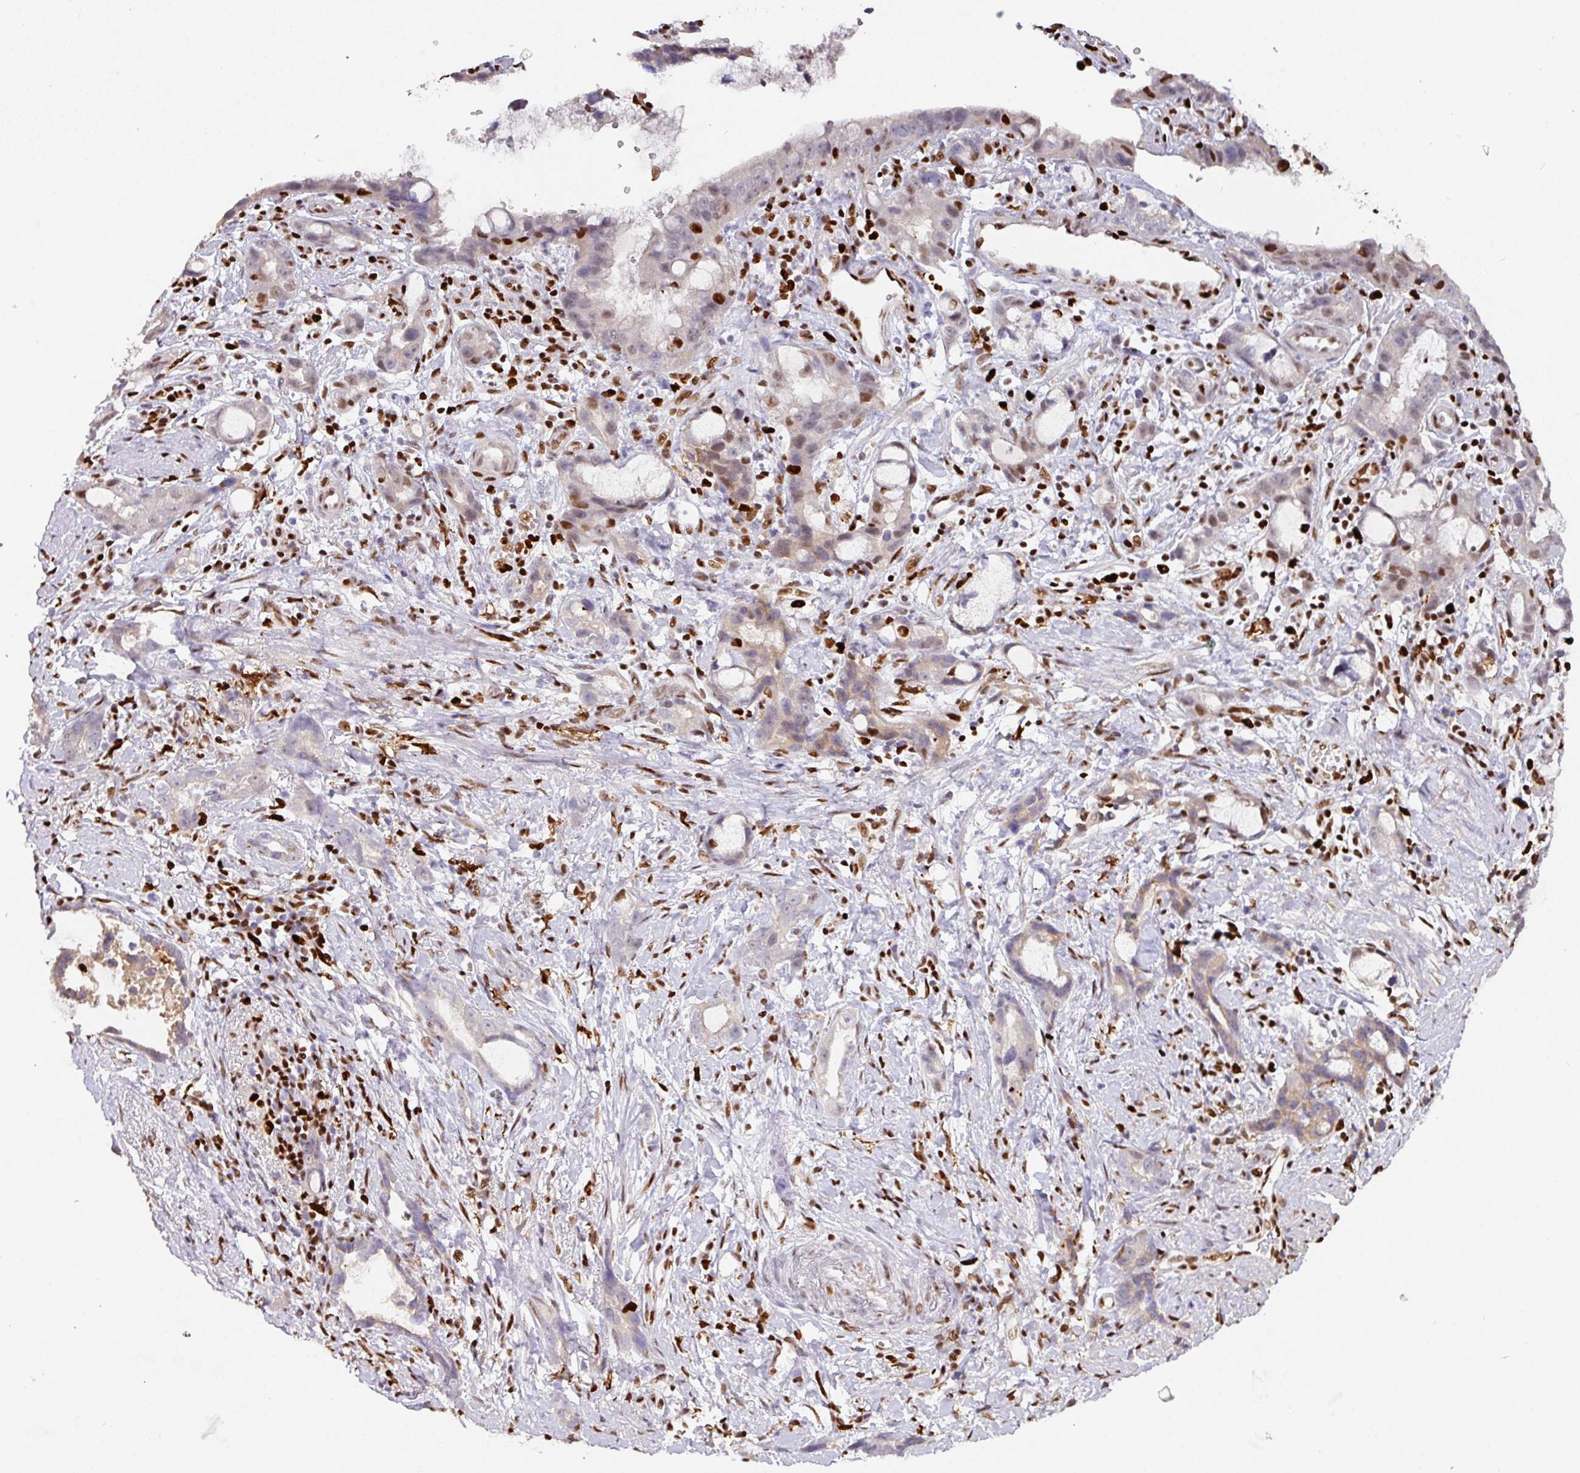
{"staining": {"intensity": "moderate", "quantity": "<25%", "location": "cytoplasmic/membranous,nuclear"}, "tissue": "stomach cancer", "cell_type": "Tumor cells", "image_type": "cancer", "snomed": [{"axis": "morphology", "description": "Adenocarcinoma, NOS"}, {"axis": "topography", "description": "Stomach"}], "caption": "Immunohistochemistry (IHC) histopathology image of human stomach adenocarcinoma stained for a protein (brown), which shows low levels of moderate cytoplasmic/membranous and nuclear staining in about <25% of tumor cells.", "gene": "SAMHD1", "patient": {"sex": "male", "age": 55}}